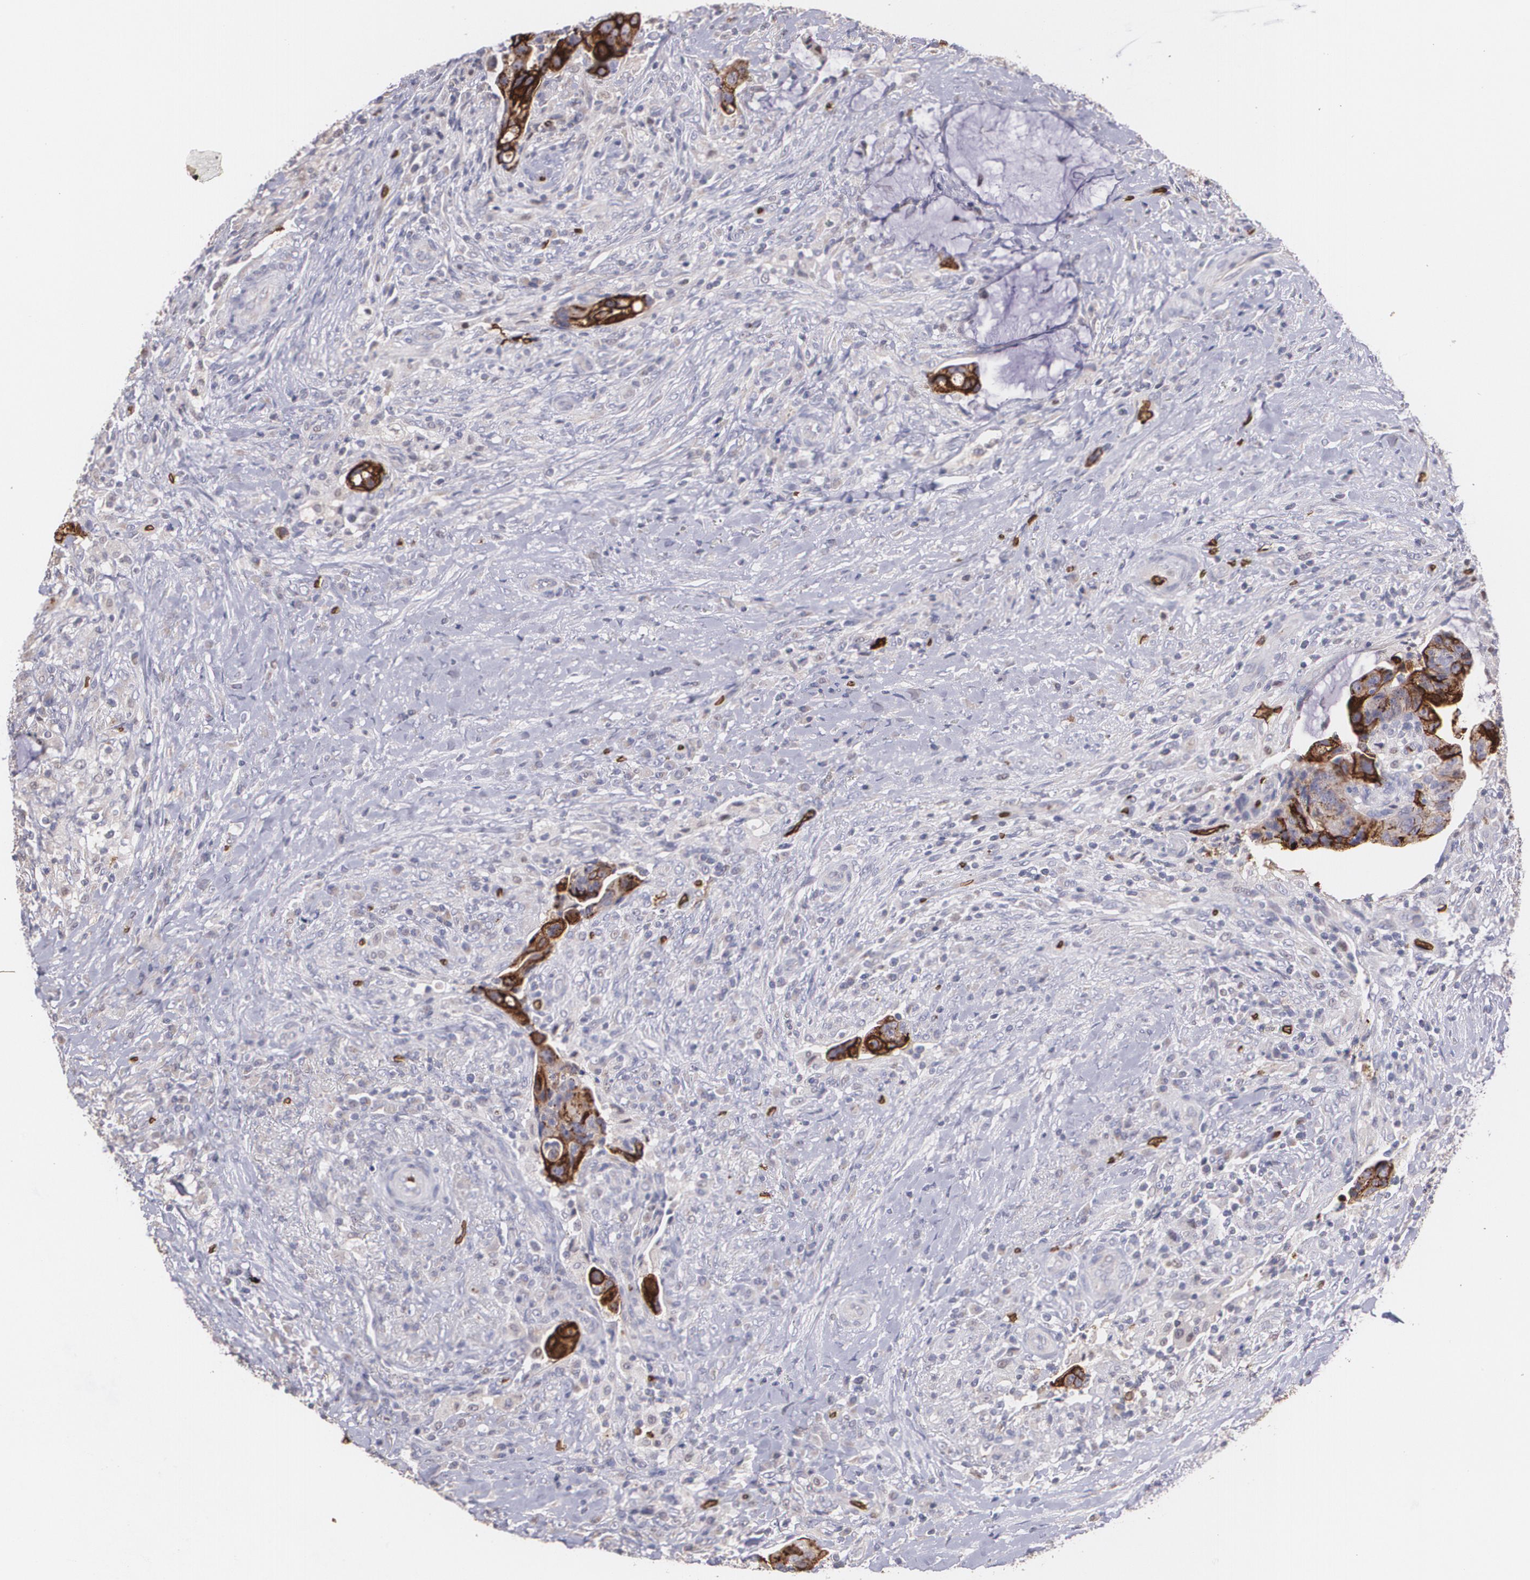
{"staining": {"intensity": "strong", "quantity": ">75%", "location": "cytoplasmic/membranous"}, "tissue": "colorectal cancer", "cell_type": "Tumor cells", "image_type": "cancer", "snomed": [{"axis": "morphology", "description": "Adenocarcinoma, NOS"}, {"axis": "topography", "description": "Rectum"}], "caption": "Immunohistochemistry (IHC) photomicrograph of human colorectal adenocarcinoma stained for a protein (brown), which exhibits high levels of strong cytoplasmic/membranous expression in approximately >75% of tumor cells.", "gene": "SLC2A1", "patient": {"sex": "female", "age": 71}}